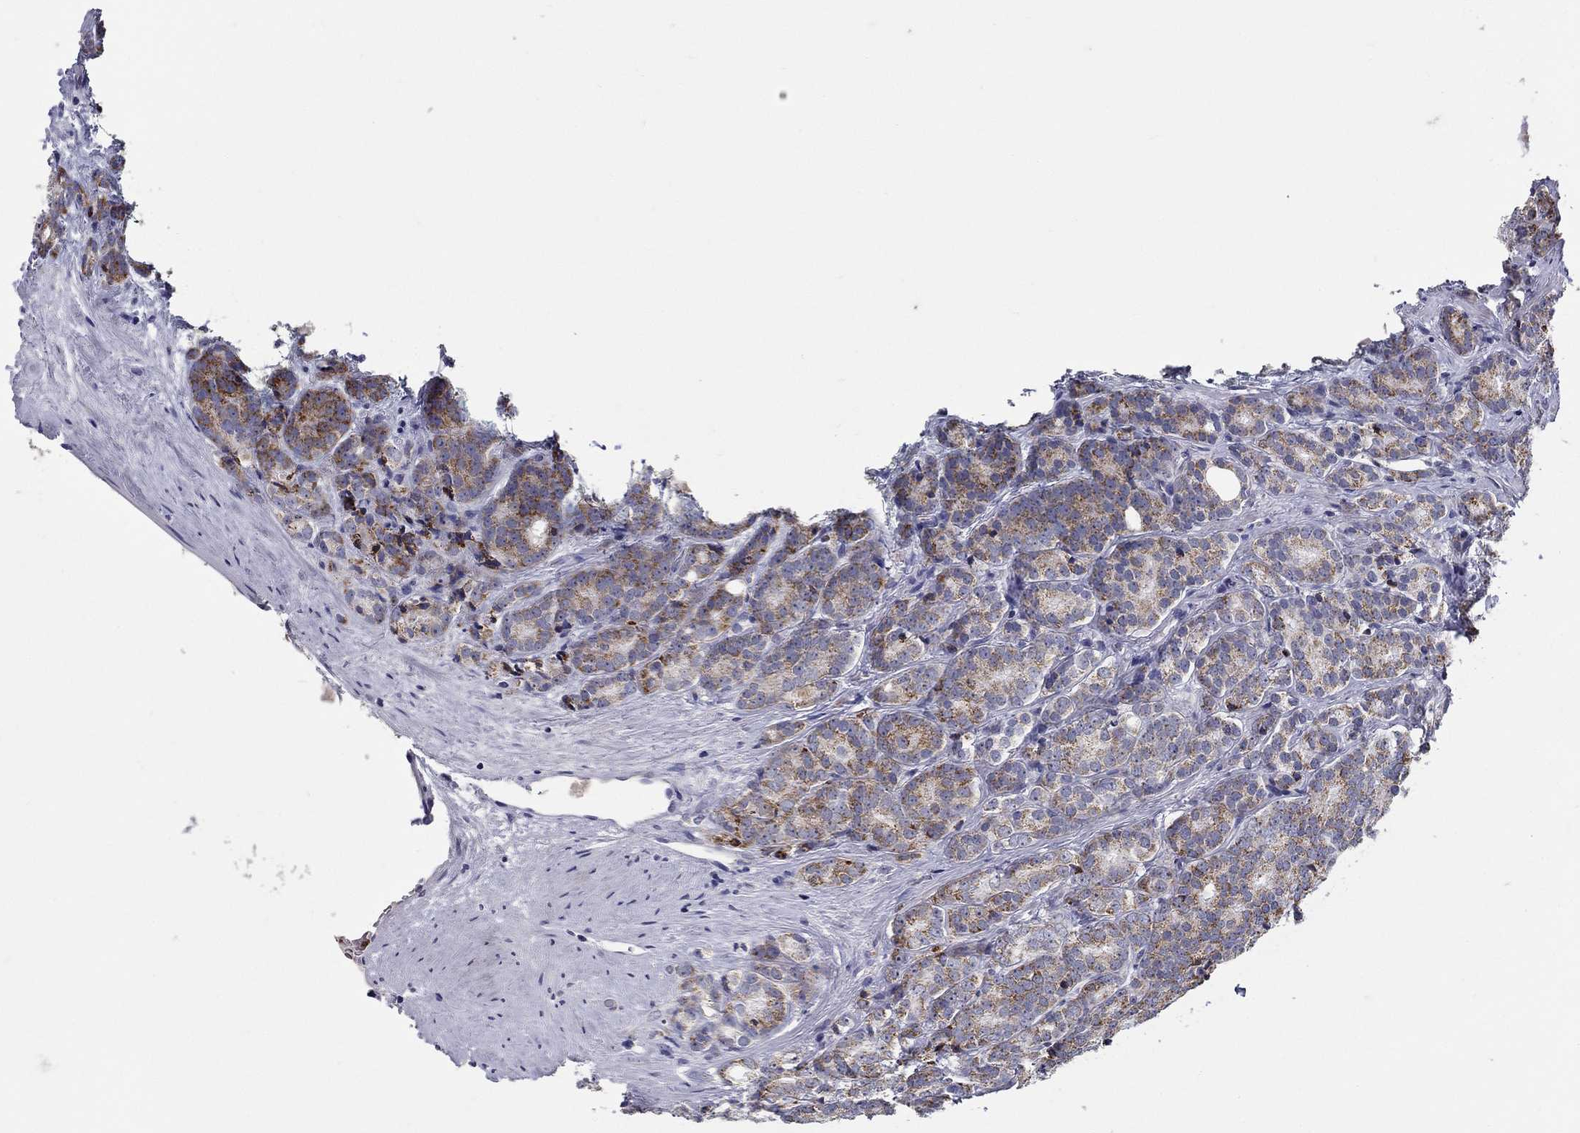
{"staining": {"intensity": "strong", "quantity": "25%-75%", "location": "cytoplasmic/membranous"}, "tissue": "prostate cancer", "cell_type": "Tumor cells", "image_type": "cancer", "snomed": [{"axis": "morphology", "description": "Adenocarcinoma, NOS"}, {"axis": "topography", "description": "Prostate"}], "caption": "Protein expression analysis of prostate cancer (adenocarcinoma) demonstrates strong cytoplasmic/membranous staining in approximately 25%-75% of tumor cells.", "gene": "HMX2", "patient": {"sex": "male", "age": 71}}